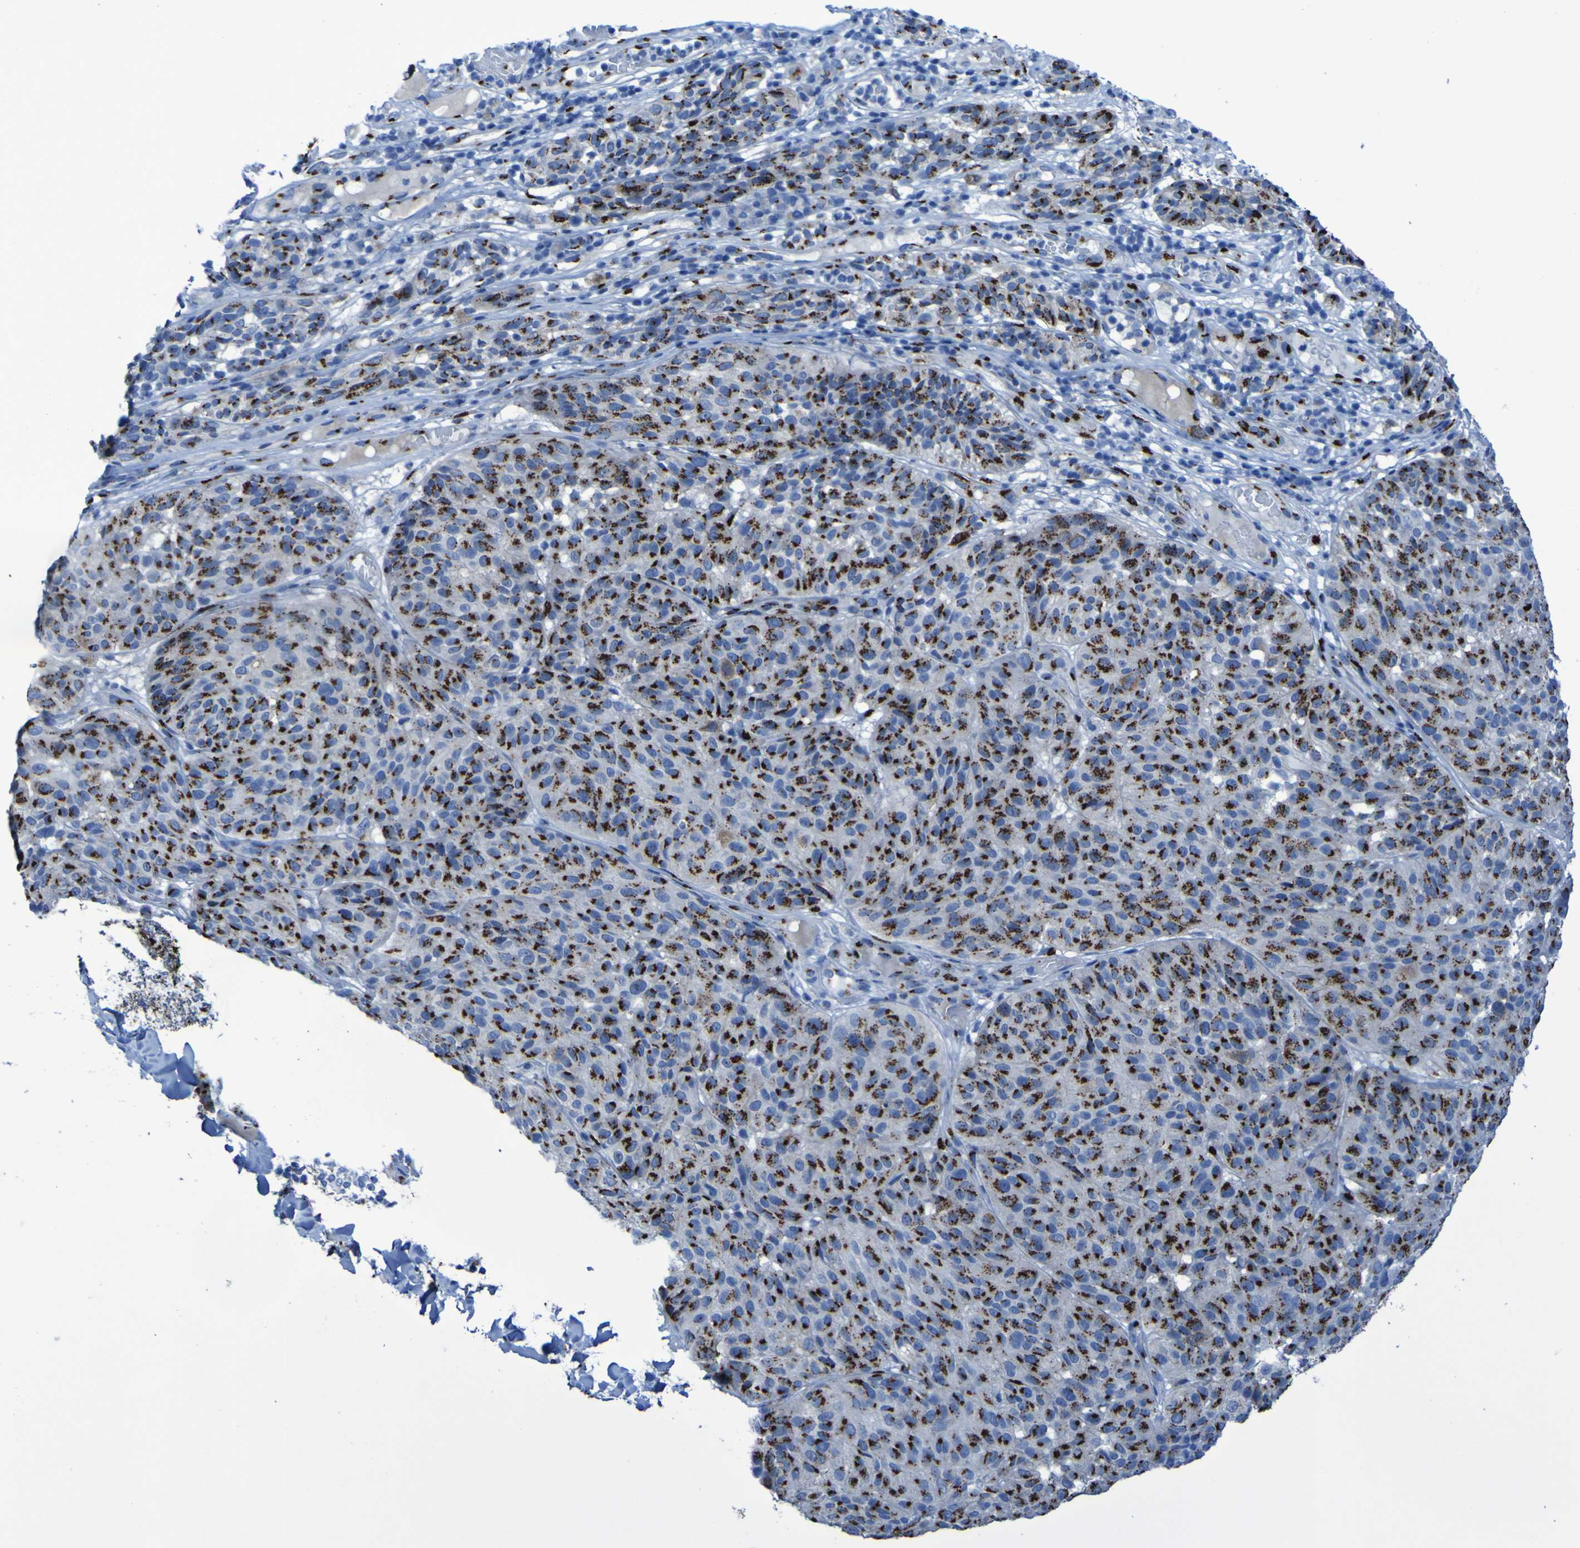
{"staining": {"intensity": "strong", "quantity": ">75%", "location": "cytoplasmic/membranous"}, "tissue": "melanoma", "cell_type": "Tumor cells", "image_type": "cancer", "snomed": [{"axis": "morphology", "description": "Malignant melanoma, NOS"}, {"axis": "topography", "description": "Skin"}], "caption": "Protein analysis of malignant melanoma tissue shows strong cytoplasmic/membranous staining in approximately >75% of tumor cells.", "gene": "GOLM1", "patient": {"sex": "female", "age": 46}}